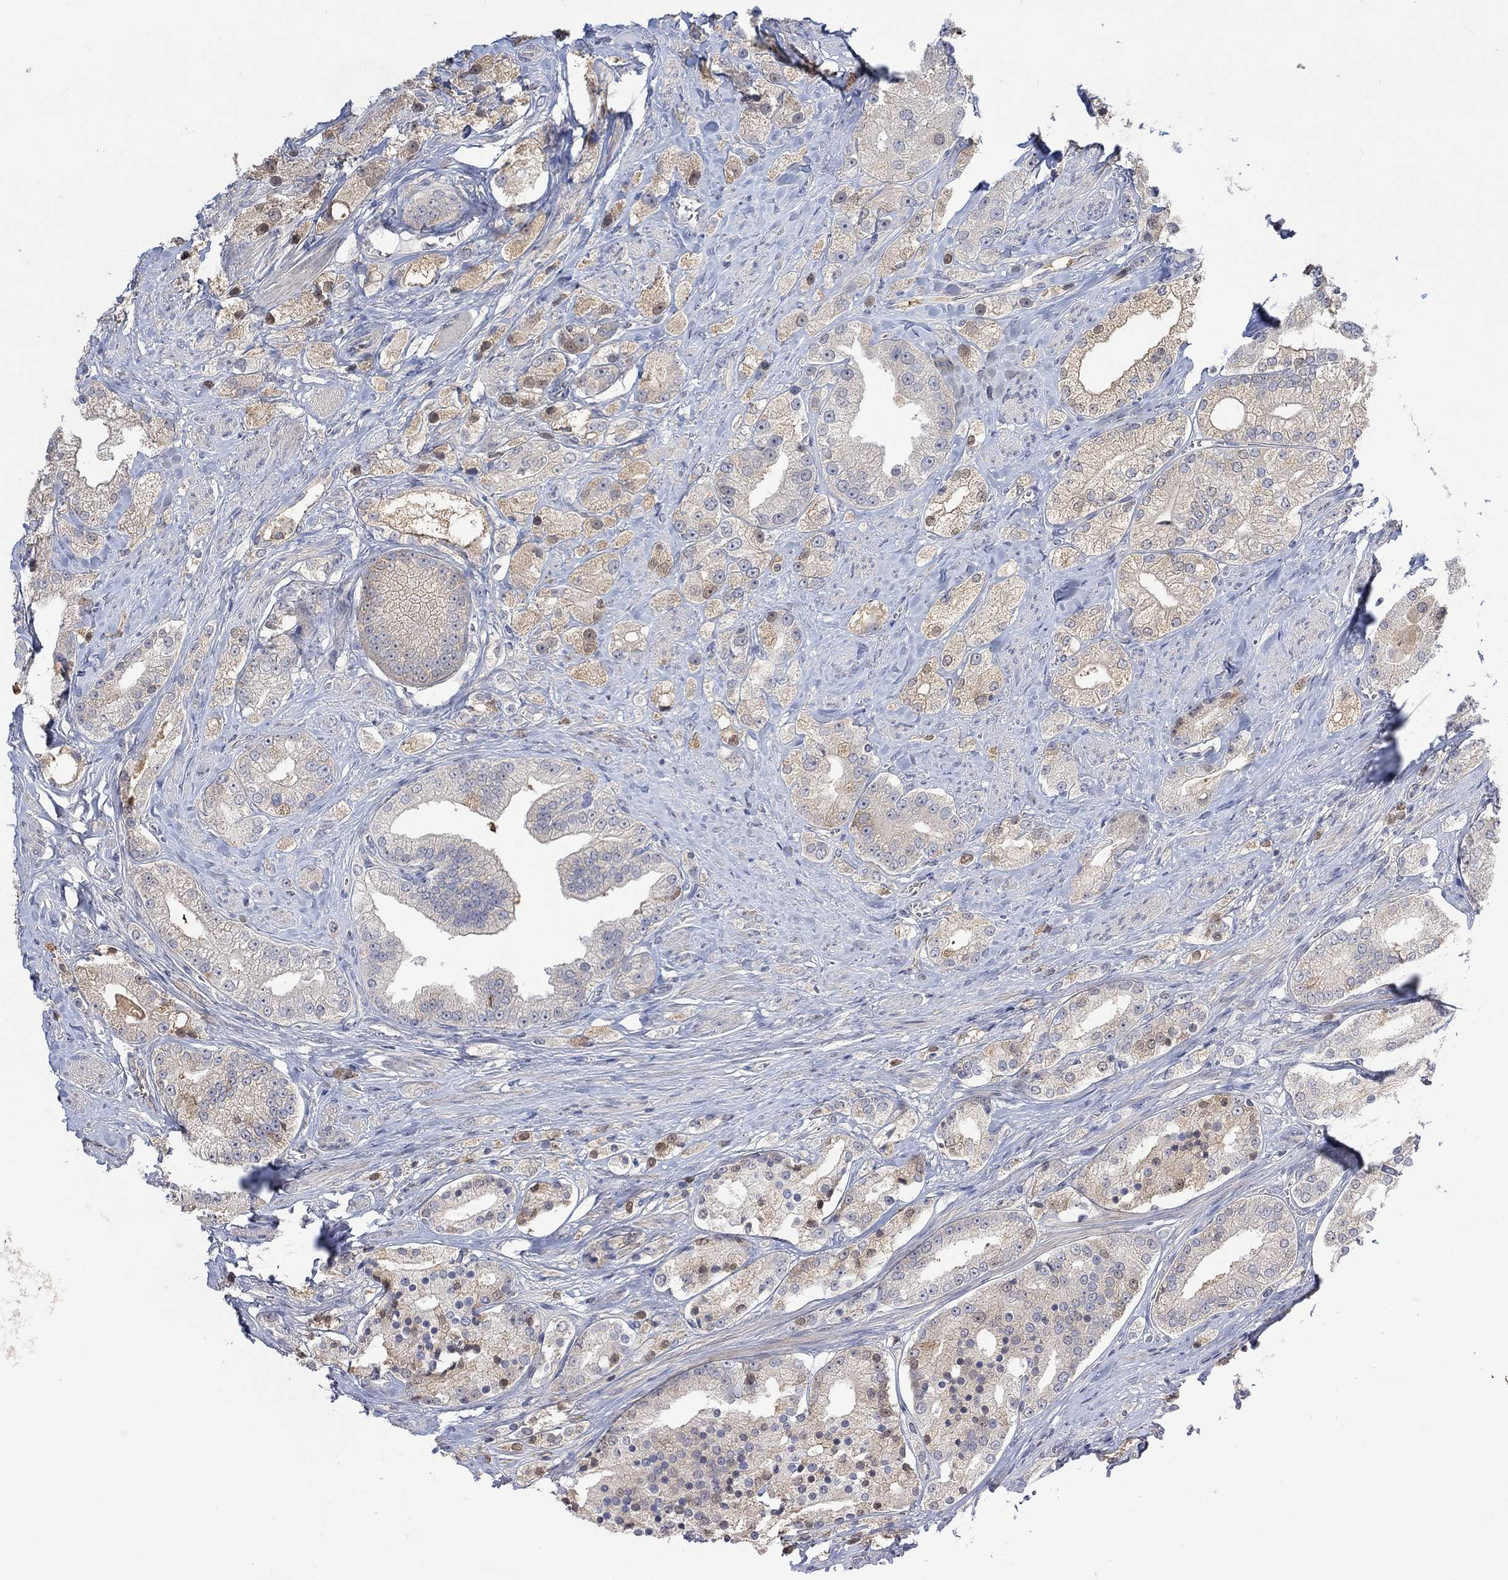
{"staining": {"intensity": "negative", "quantity": "none", "location": "none"}, "tissue": "prostate cancer", "cell_type": "Tumor cells", "image_type": "cancer", "snomed": [{"axis": "morphology", "description": "Adenocarcinoma, NOS"}, {"axis": "topography", "description": "Prostate and seminal vesicle, NOS"}, {"axis": "topography", "description": "Prostate"}], "caption": "Human prostate cancer (adenocarcinoma) stained for a protein using immunohistochemistry (IHC) reveals no positivity in tumor cells.", "gene": "MSTN", "patient": {"sex": "male", "age": 67}}